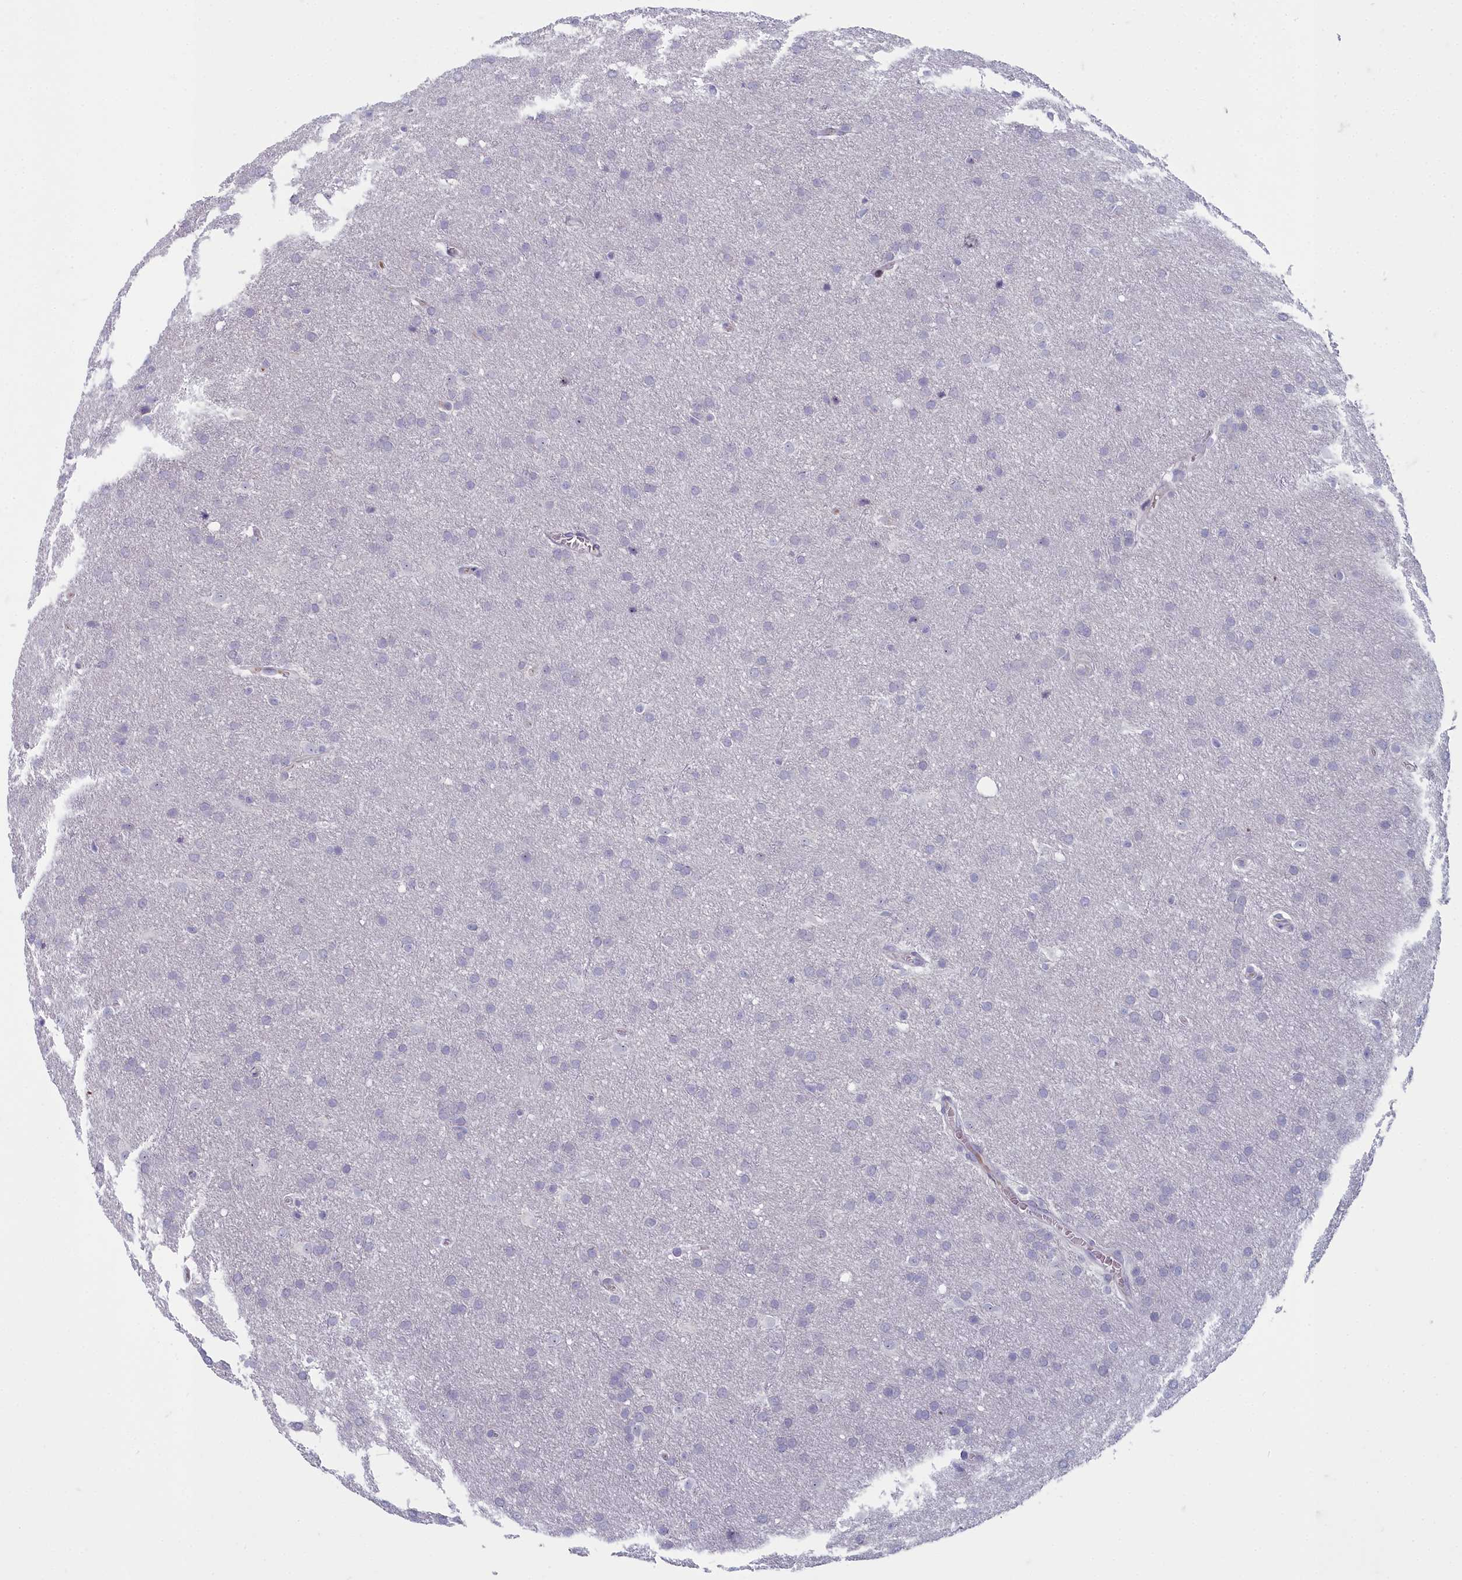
{"staining": {"intensity": "negative", "quantity": "none", "location": "none"}, "tissue": "glioma", "cell_type": "Tumor cells", "image_type": "cancer", "snomed": [{"axis": "morphology", "description": "Glioma, malignant, Low grade"}, {"axis": "topography", "description": "Brain"}], "caption": "The image demonstrates no significant positivity in tumor cells of glioma.", "gene": "INSYN2A", "patient": {"sex": "female", "age": 32}}